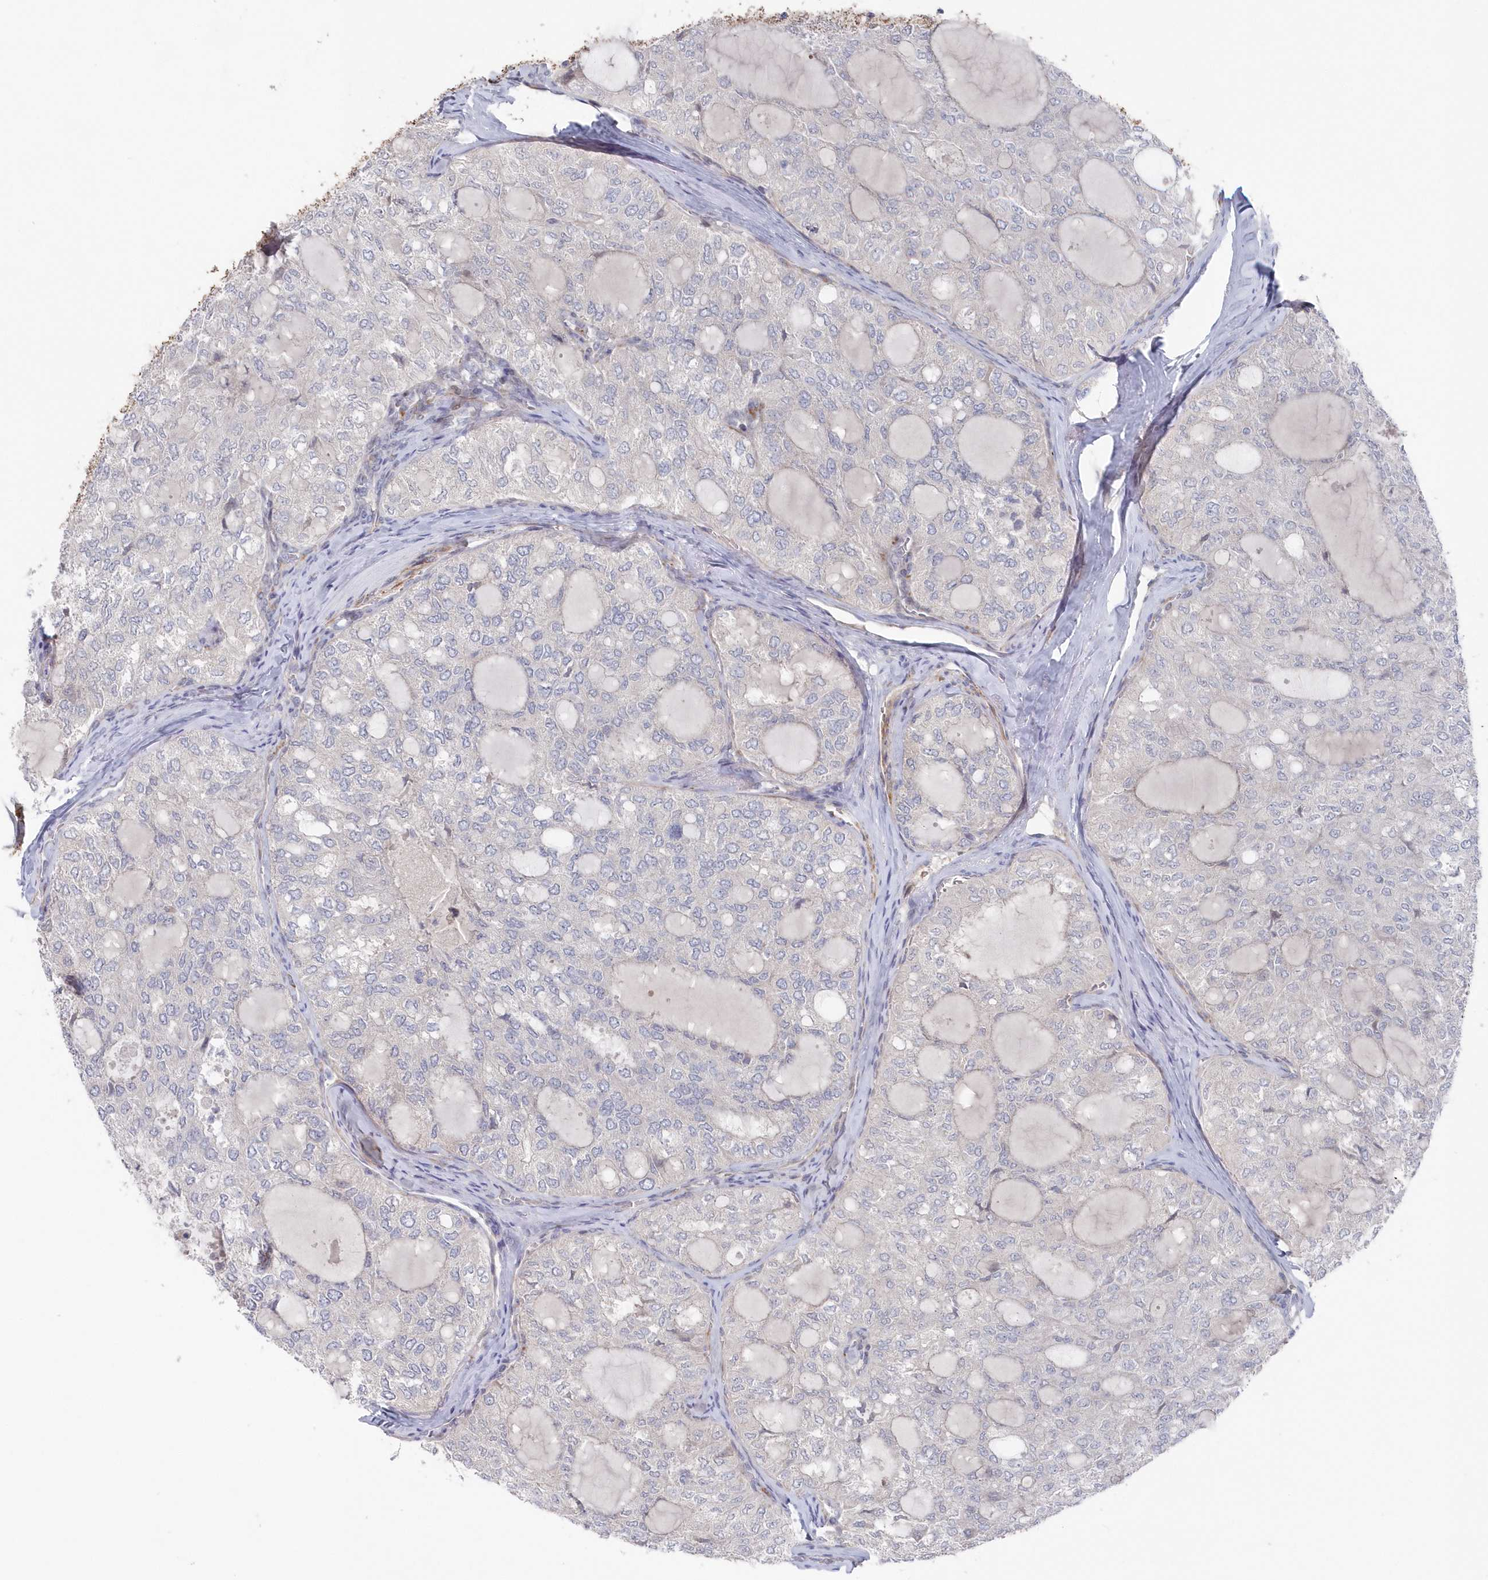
{"staining": {"intensity": "negative", "quantity": "none", "location": "none"}, "tissue": "thyroid cancer", "cell_type": "Tumor cells", "image_type": "cancer", "snomed": [{"axis": "morphology", "description": "Follicular adenoma carcinoma, NOS"}, {"axis": "topography", "description": "Thyroid gland"}], "caption": "There is no significant positivity in tumor cells of thyroid follicular adenoma carcinoma. The staining was performed using DAB (3,3'-diaminobenzidine) to visualize the protein expression in brown, while the nuclei were stained in blue with hematoxylin (Magnification: 20x).", "gene": "KIAA1586", "patient": {"sex": "male", "age": 75}}